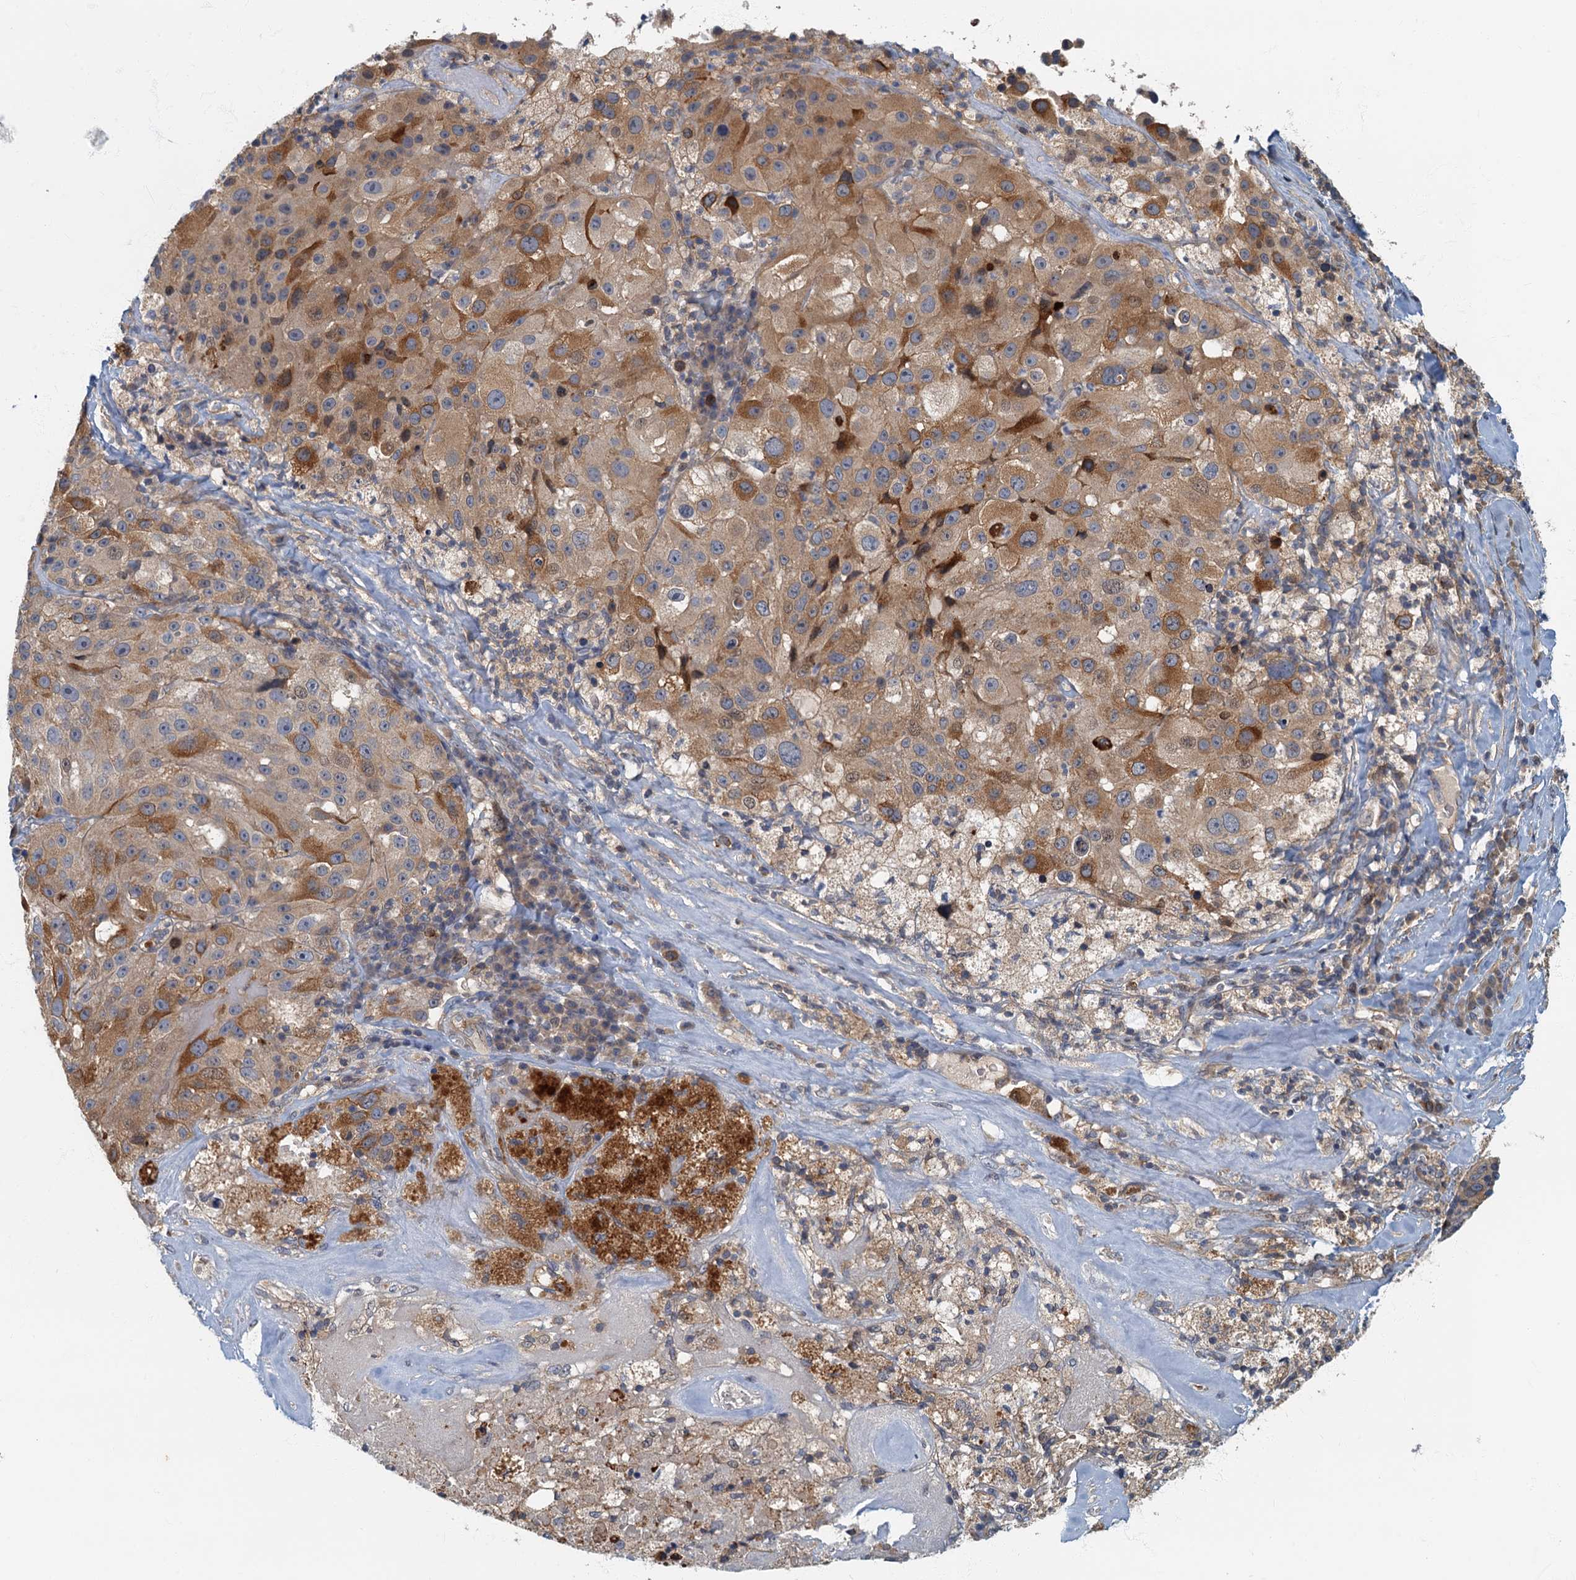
{"staining": {"intensity": "moderate", "quantity": "25%-75%", "location": "cytoplasmic/membranous"}, "tissue": "melanoma", "cell_type": "Tumor cells", "image_type": "cancer", "snomed": [{"axis": "morphology", "description": "Malignant melanoma, Metastatic site"}, {"axis": "topography", "description": "Lymph node"}], "caption": "IHC micrograph of human malignant melanoma (metastatic site) stained for a protein (brown), which exhibits medium levels of moderate cytoplasmic/membranous staining in approximately 25%-75% of tumor cells.", "gene": "CKAP2L", "patient": {"sex": "male", "age": 62}}